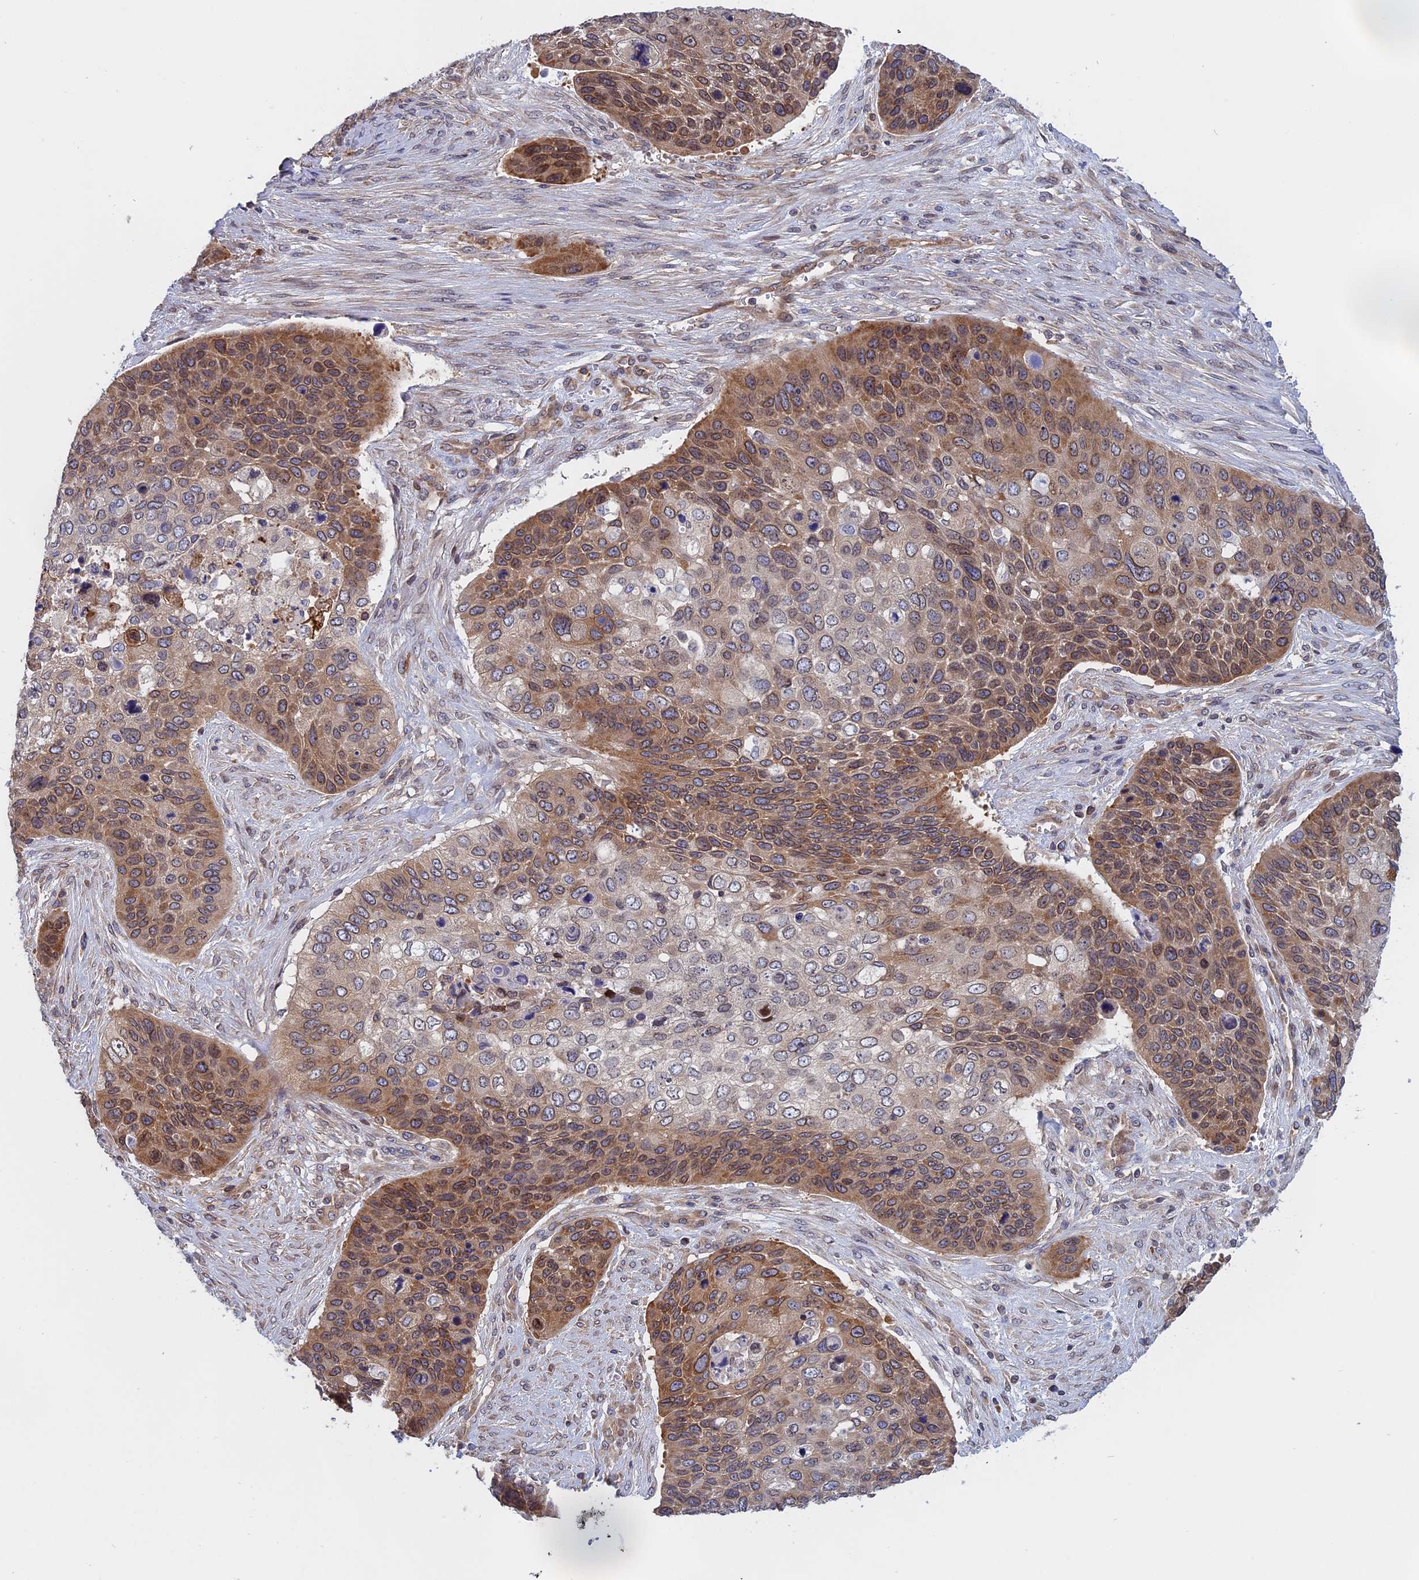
{"staining": {"intensity": "moderate", "quantity": "25%-75%", "location": "cytoplasmic/membranous,nuclear"}, "tissue": "skin cancer", "cell_type": "Tumor cells", "image_type": "cancer", "snomed": [{"axis": "morphology", "description": "Basal cell carcinoma"}, {"axis": "topography", "description": "Skin"}], "caption": "Brown immunohistochemical staining in skin cancer (basal cell carcinoma) shows moderate cytoplasmic/membranous and nuclear positivity in approximately 25%-75% of tumor cells.", "gene": "NAA10", "patient": {"sex": "female", "age": 74}}